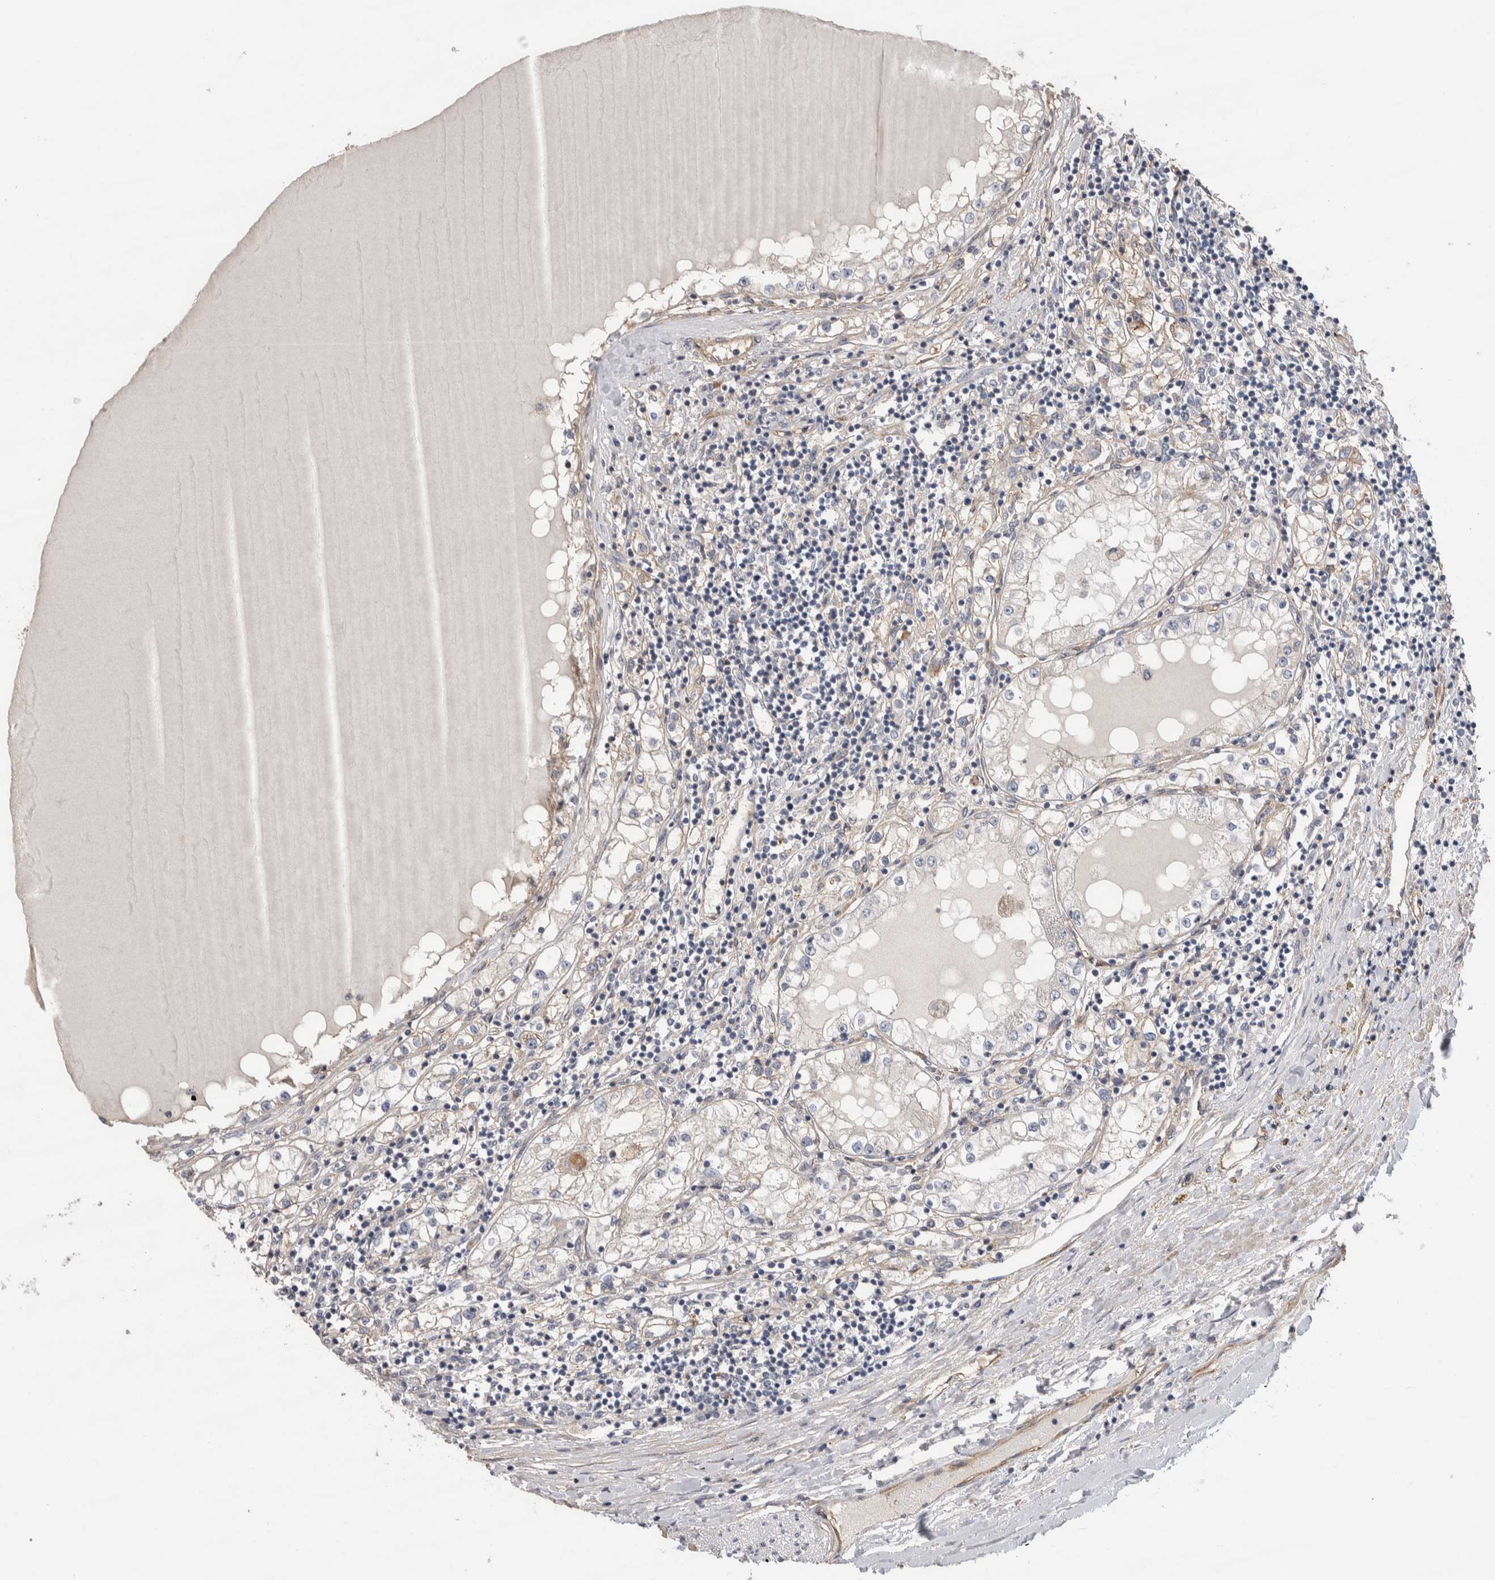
{"staining": {"intensity": "negative", "quantity": "none", "location": "none"}, "tissue": "renal cancer", "cell_type": "Tumor cells", "image_type": "cancer", "snomed": [{"axis": "morphology", "description": "Adenocarcinoma, NOS"}, {"axis": "topography", "description": "Kidney"}], "caption": "An IHC image of renal adenocarcinoma is shown. There is no staining in tumor cells of renal adenocarcinoma. The staining was performed using DAB (3,3'-diaminobenzidine) to visualize the protein expression in brown, while the nuclei were stained in blue with hematoxylin (Magnification: 20x).", "gene": "GCNA", "patient": {"sex": "male", "age": 68}}